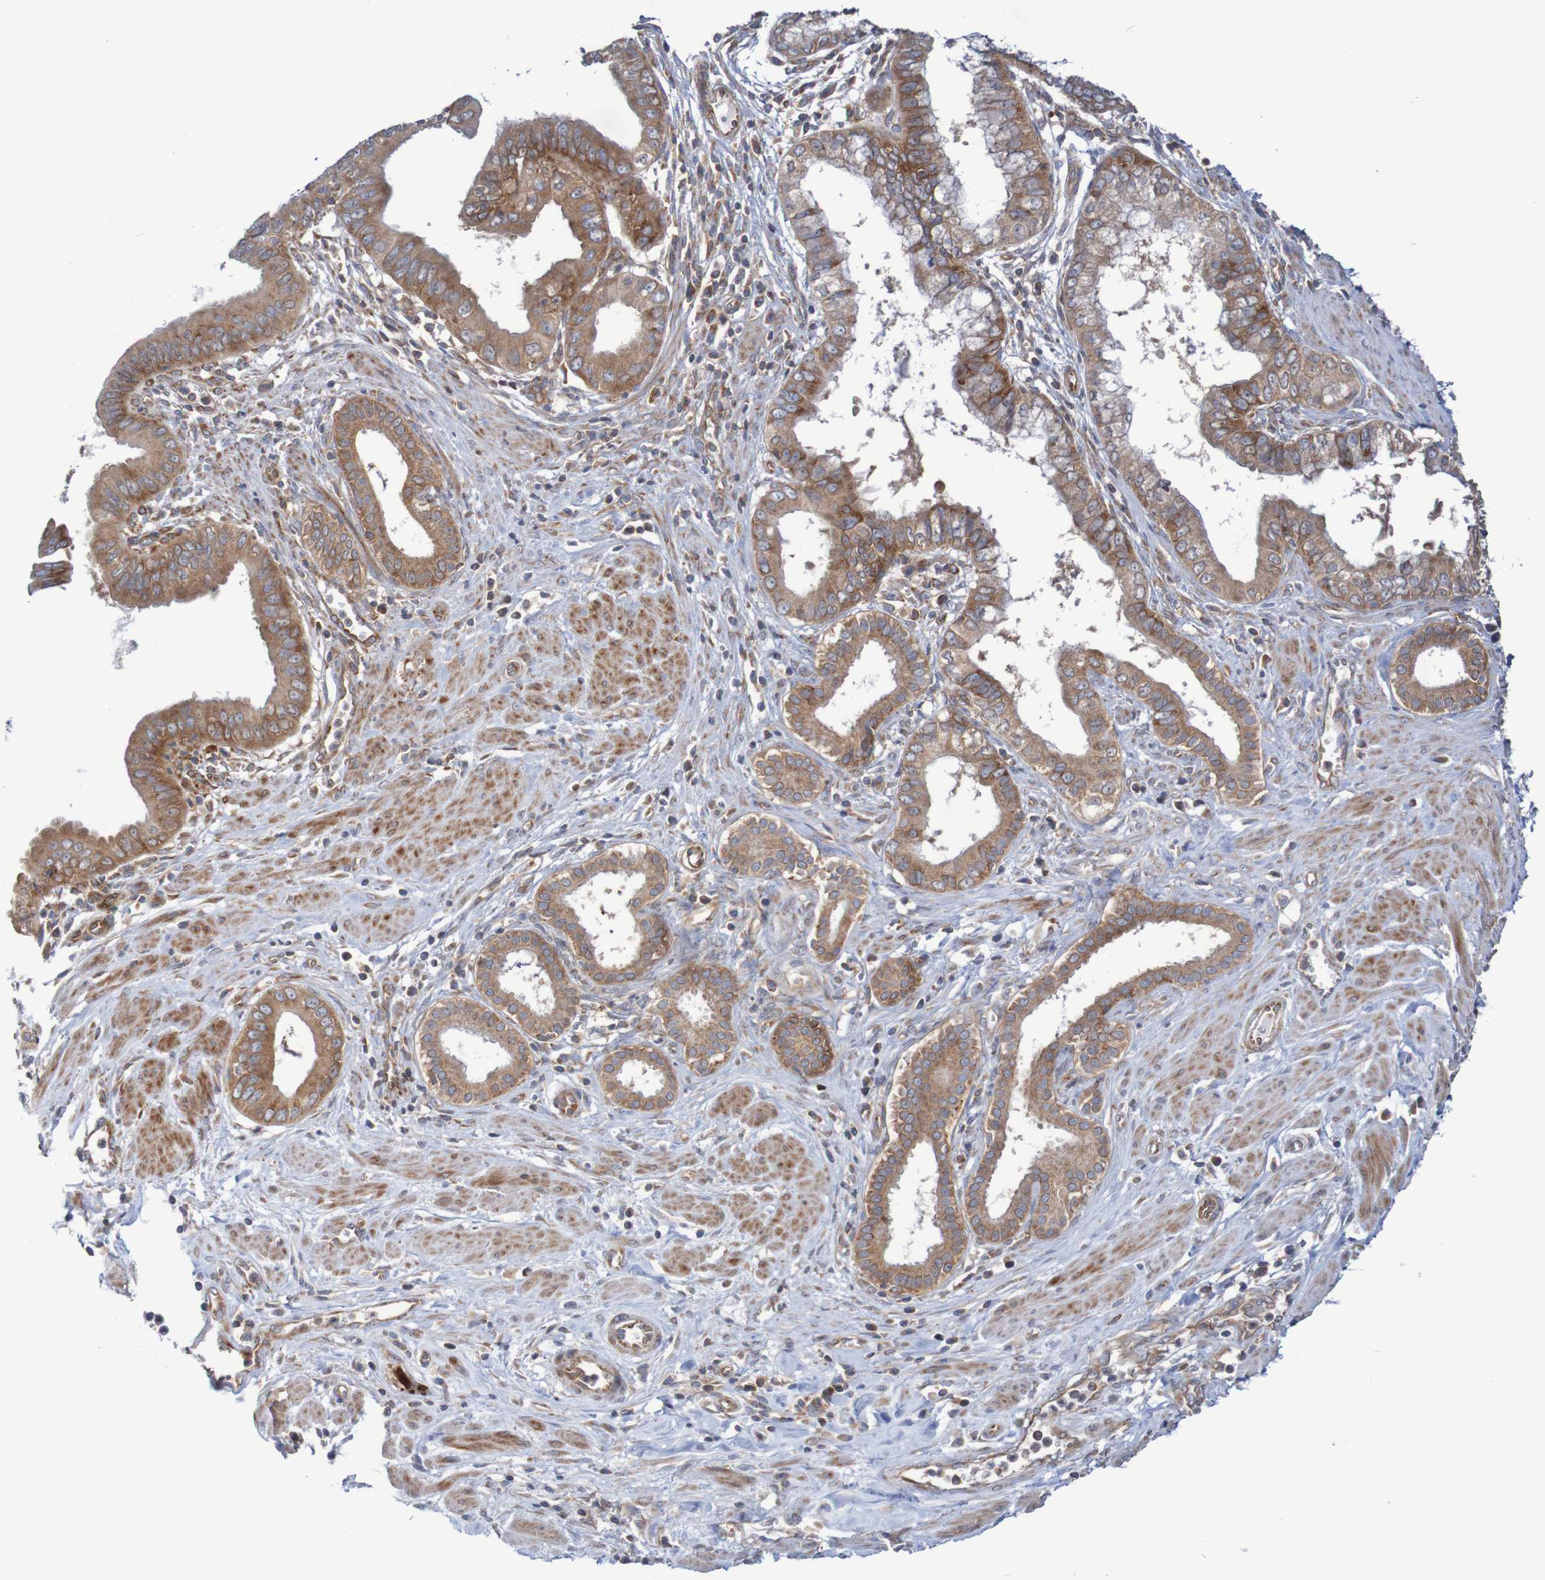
{"staining": {"intensity": "moderate", "quantity": ">75%", "location": "cytoplasmic/membranous"}, "tissue": "pancreatic cancer", "cell_type": "Tumor cells", "image_type": "cancer", "snomed": [{"axis": "morphology", "description": "Normal tissue, NOS"}, {"axis": "topography", "description": "Lymph node"}], "caption": "This is an image of immunohistochemistry staining of pancreatic cancer, which shows moderate expression in the cytoplasmic/membranous of tumor cells.", "gene": "FXR2", "patient": {"sex": "male", "age": 50}}